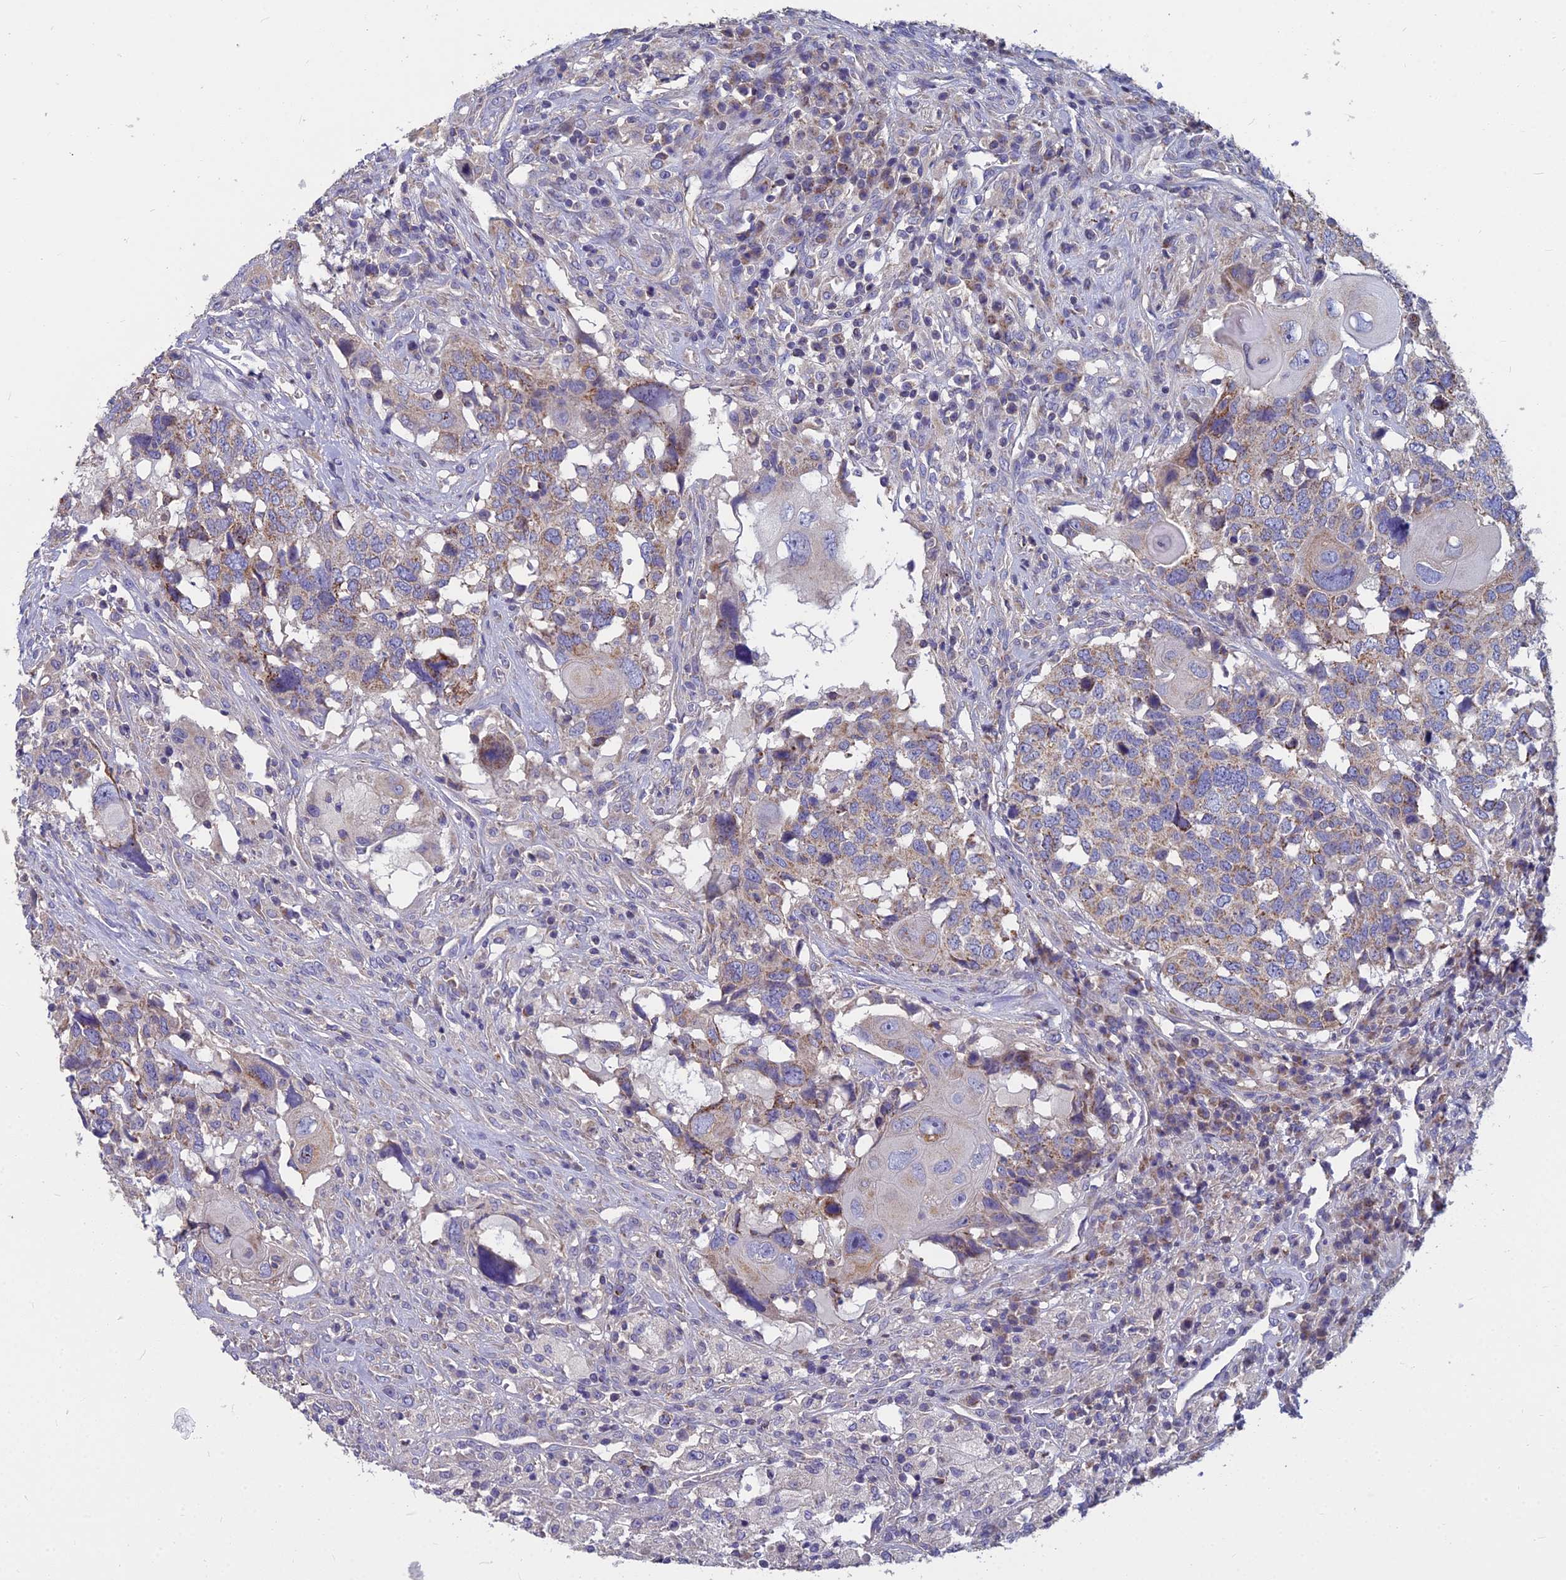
{"staining": {"intensity": "weak", "quantity": "<25%", "location": "cytoplasmic/membranous"}, "tissue": "head and neck cancer", "cell_type": "Tumor cells", "image_type": "cancer", "snomed": [{"axis": "morphology", "description": "Squamous cell carcinoma, NOS"}, {"axis": "topography", "description": "Head-Neck"}], "caption": "Tumor cells are negative for brown protein staining in head and neck cancer (squamous cell carcinoma).", "gene": "COX20", "patient": {"sex": "male", "age": 66}}